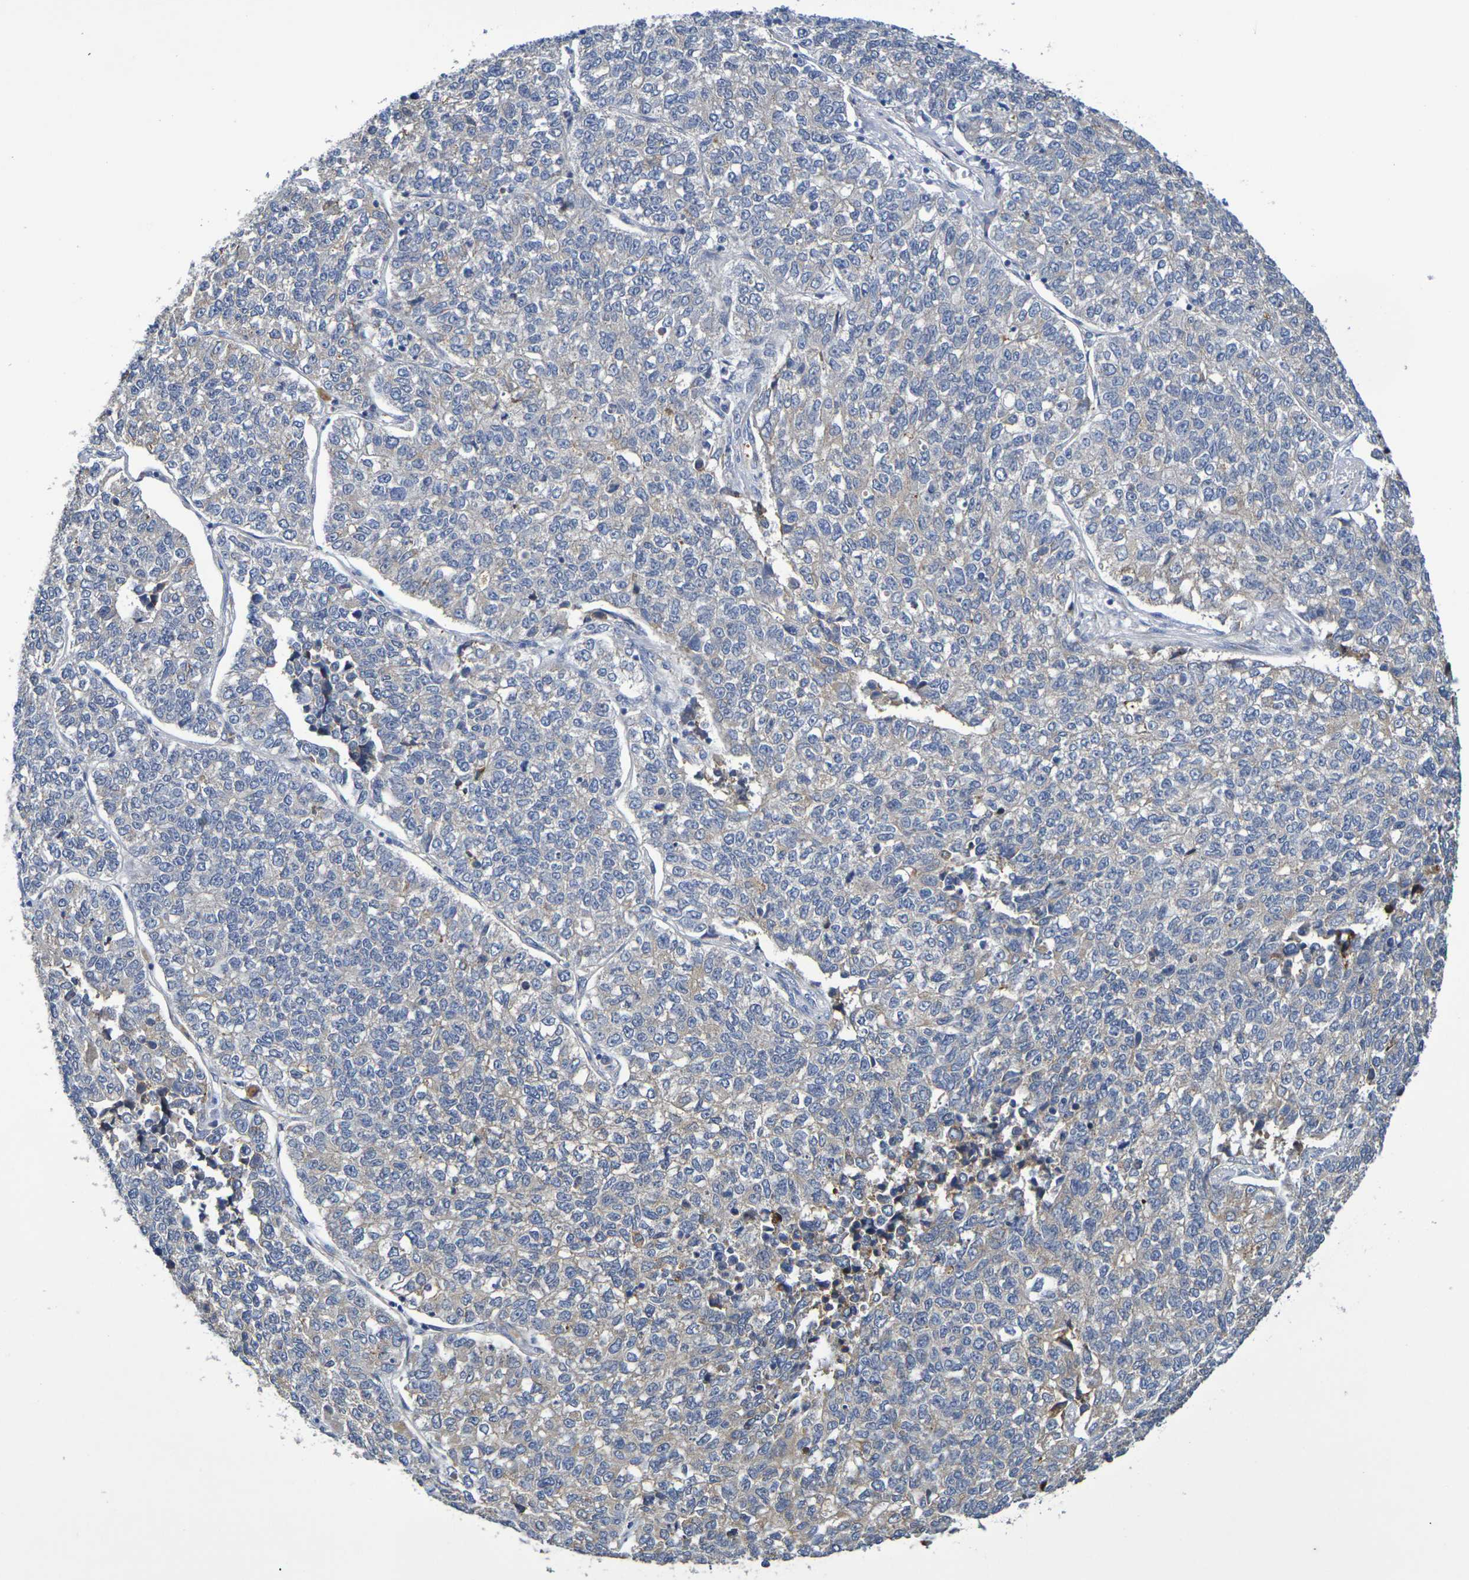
{"staining": {"intensity": "weak", "quantity": "25%-75%", "location": "cytoplasmic/membranous"}, "tissue": "lung cancer", "cell_type": "Tumor cells", "image_type": "cancer", "snomed": [{"axis": "morphology", "description": "Adenocarcinoma, NOS"}, {"axis": "topography", "description": "Lung"}], "caption": "Approximately 25%-75% of tumor cells in human lung adenocarcinoma show weak cytoplasmic/membranous protein expression as visualized by brown immunohistochemical staining.", "gene": "SDC4", "patient": {"sex": "male", "age": 49}}